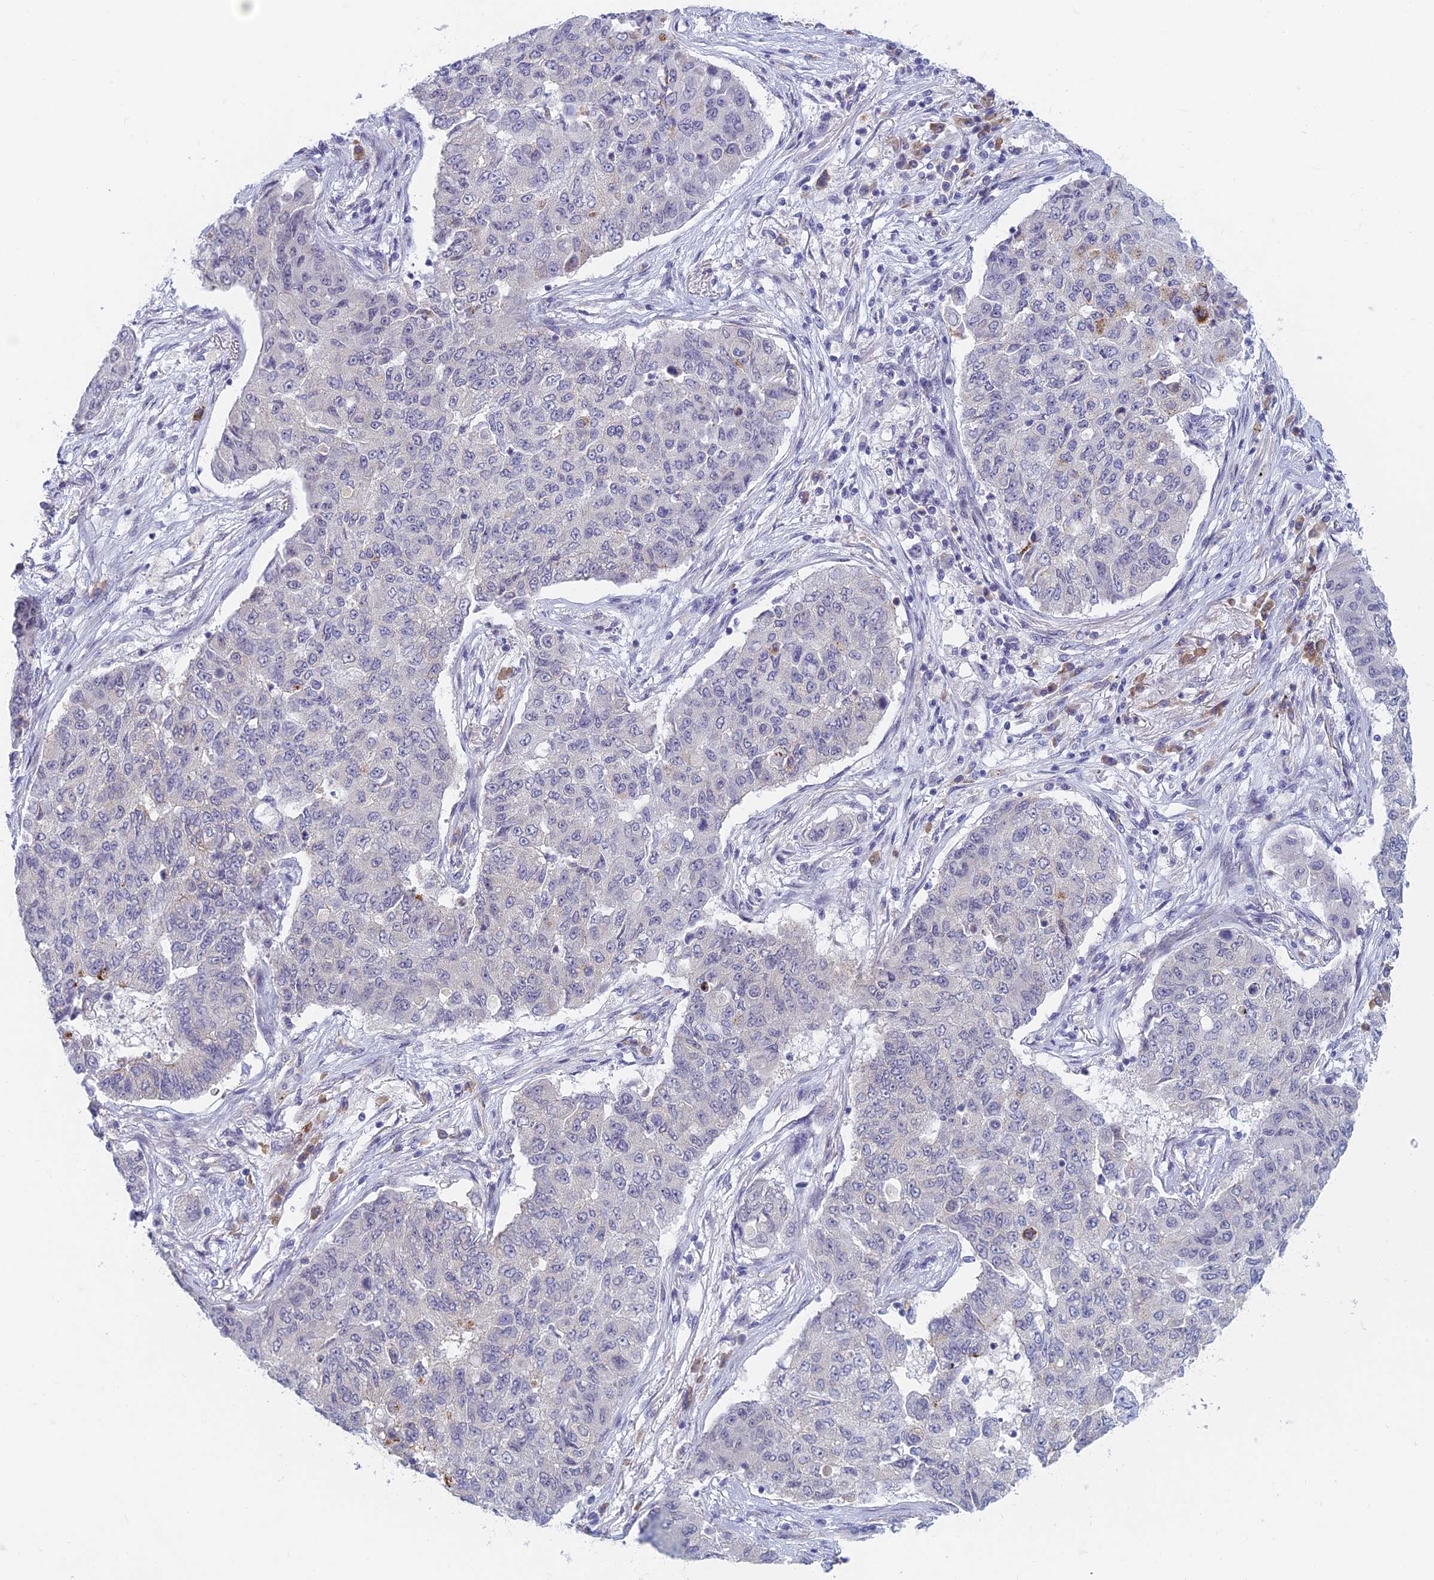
{"staining": {"intensity": "negative", "quantity": "none", "location": "none"}, "tissue": "lung cancer", "cell_type": "Tumor cells", "image_type": "cancer", "snomed": [{"axis": "morphology", "description": "Squamous cell carcinoma, NOS"}, {"axis": "topography", "description": "Lung"}], "caption": "This is a histopathology image of IHC staining of lung cancer, which shows no expression in tumor cells.", "gene": "PPP1R26", "patient": {"sex": "male", "age": 74}}